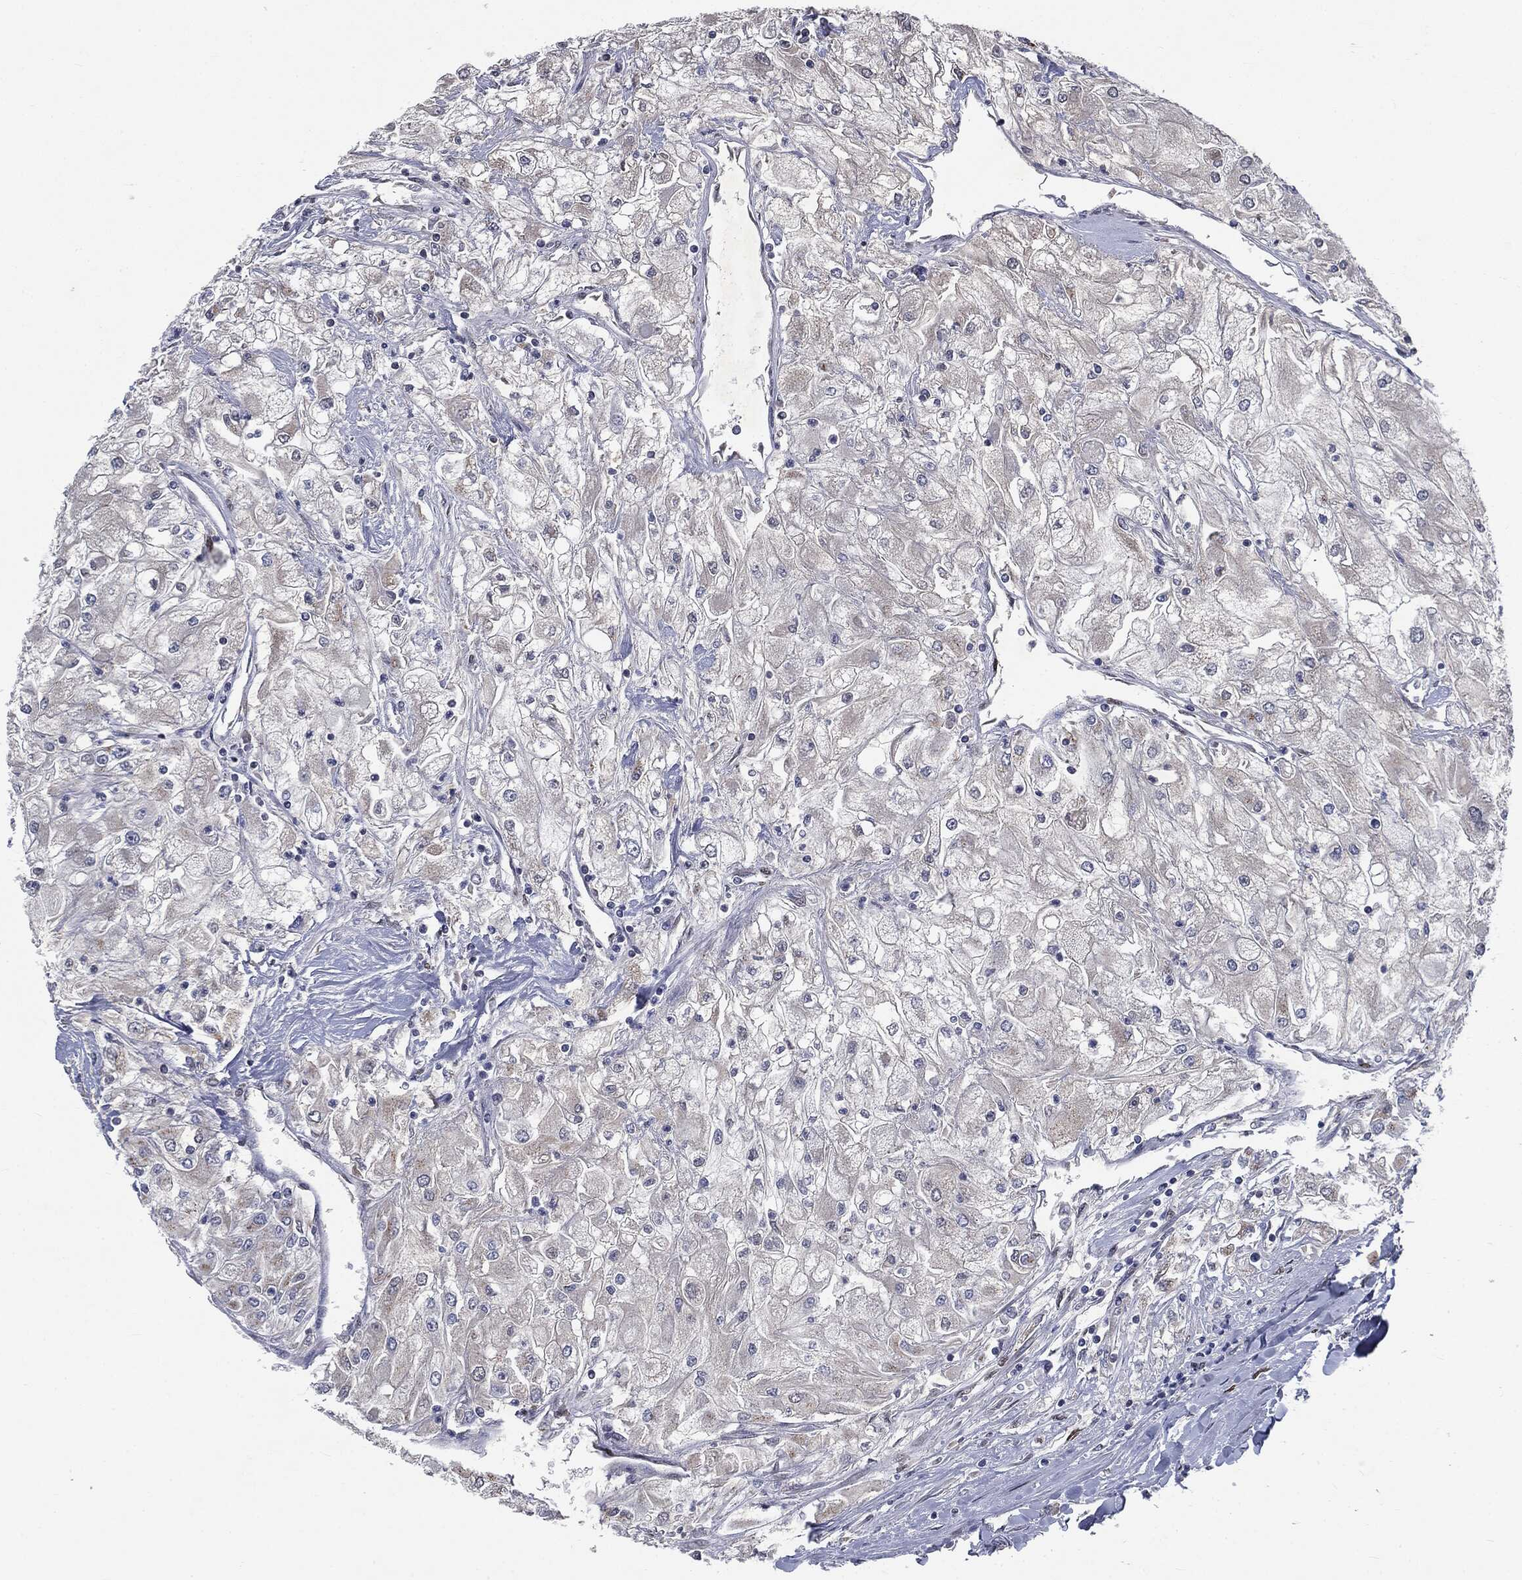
{"staining": {"intensity": "negative", "quantity": "none", "location": "none"}, "tissue": "renal cancer", "cell_type": "Tumor cells", "image_type": "cancer", "snomed": [{"axis": "morphology", "description": "Adenocarcinoma, NOS"}, {"axis": "topography", "description": "Kidney"}], "caption": "This is an immunohistochemistry (IHC) photomicrograph of human adenocarcinoma (renal). There is no staining in tumor cells.", "gene": "CASD1", "patient": {"sex": "male", "age": 80}}